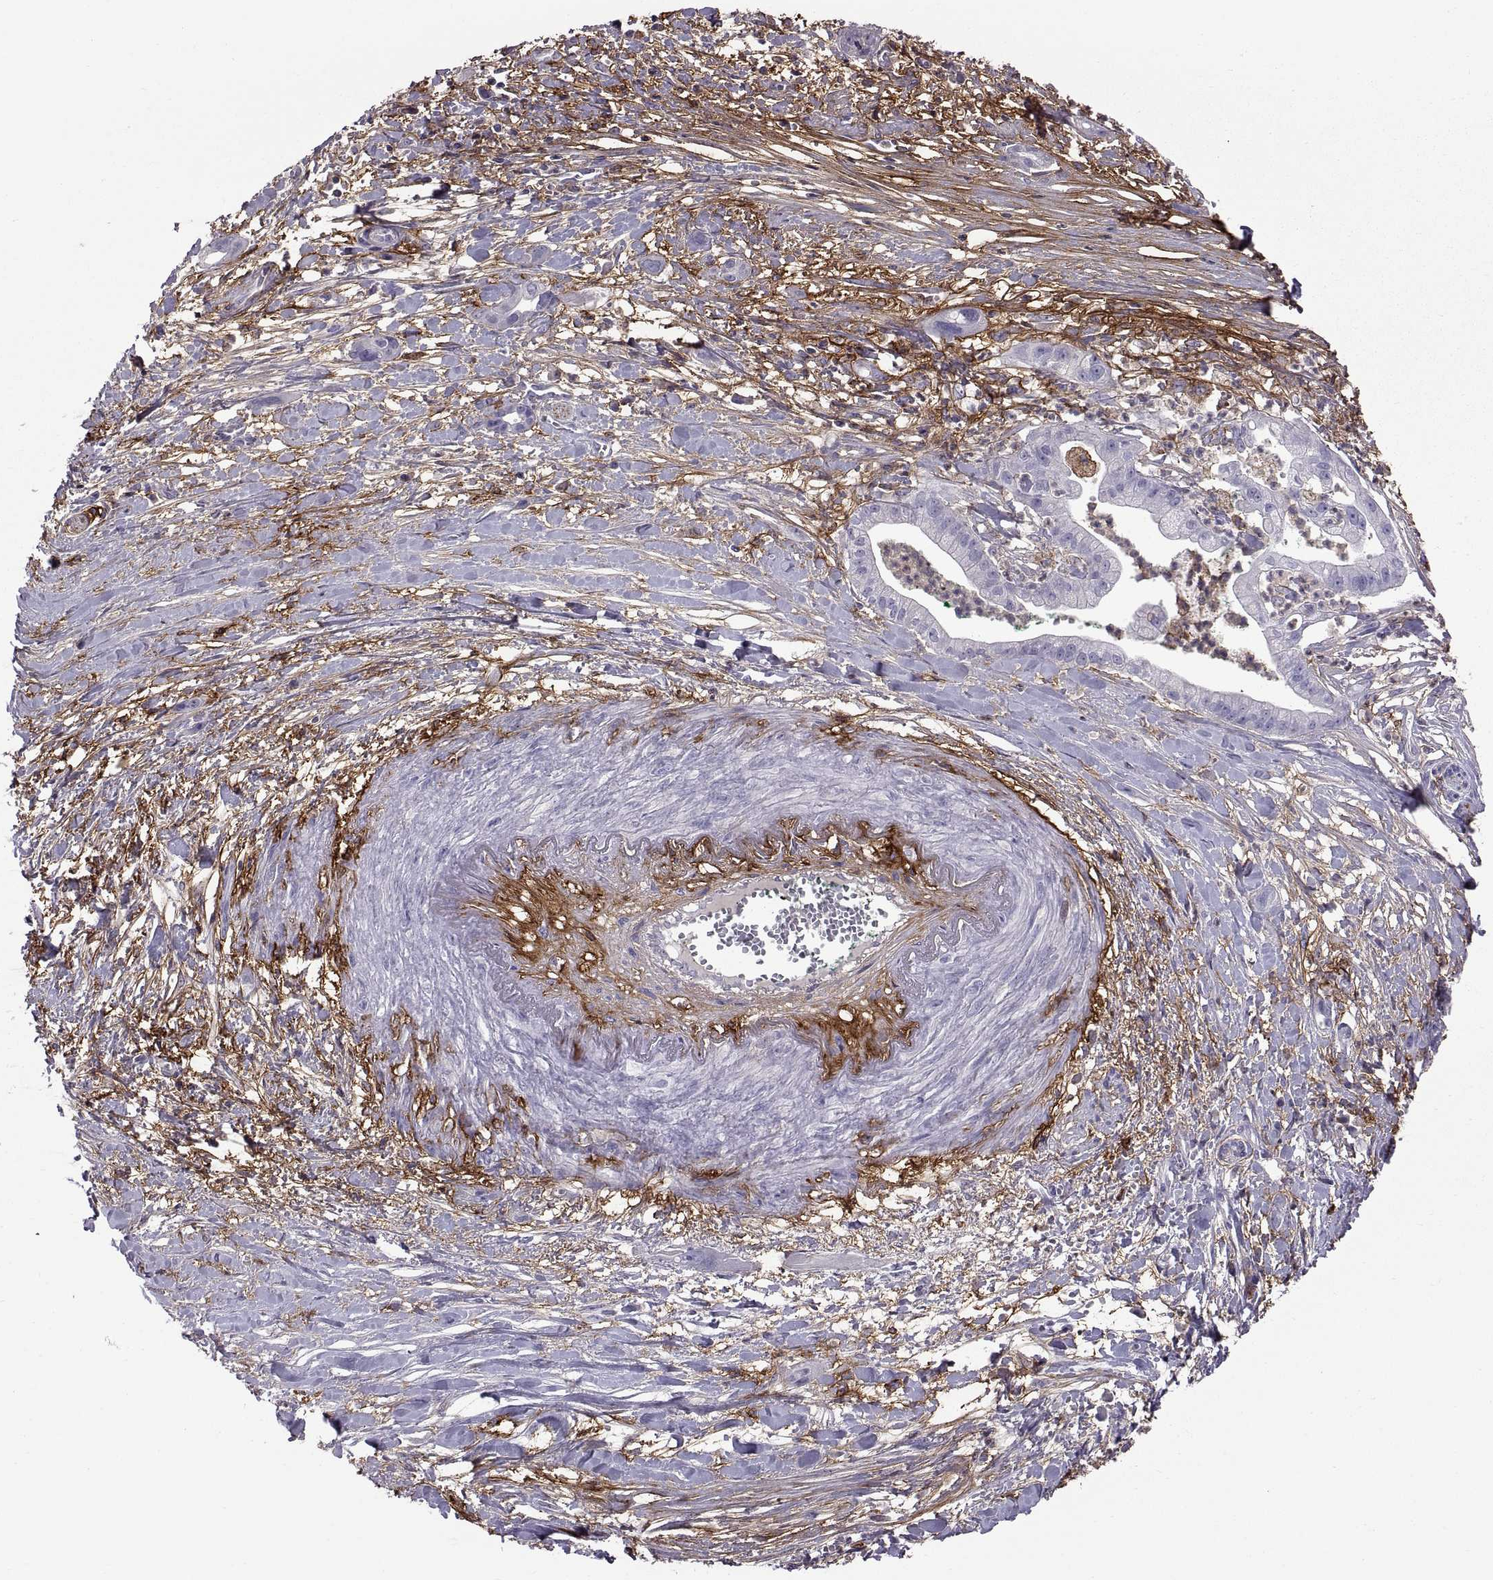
{"staining": {"intensity": "negative", "quantity": "none", "location": "none"}, "tissue": "pancreatic cancer", "cell_type": "Tumor cells", "image_type": "cancer", "snomed": [{"axis": "morphology", "description": "Normal tissue, NOS"}, {"axis": "morphology", "description": "Adenocarcinoma, NOS"}, {"axis": "topography", "description": "Lymph node"}, {"axis": "topography", "description": "Pancreas"}], "caption": "The IHC photomicrograph has no significant positivity in tumor cells of pancreatic cancer (adenocarcinoma) tissue. Nuclei are stained in blue.", "gene": "EMILIN2", "patient": {"sex": "female", "age": 58}}